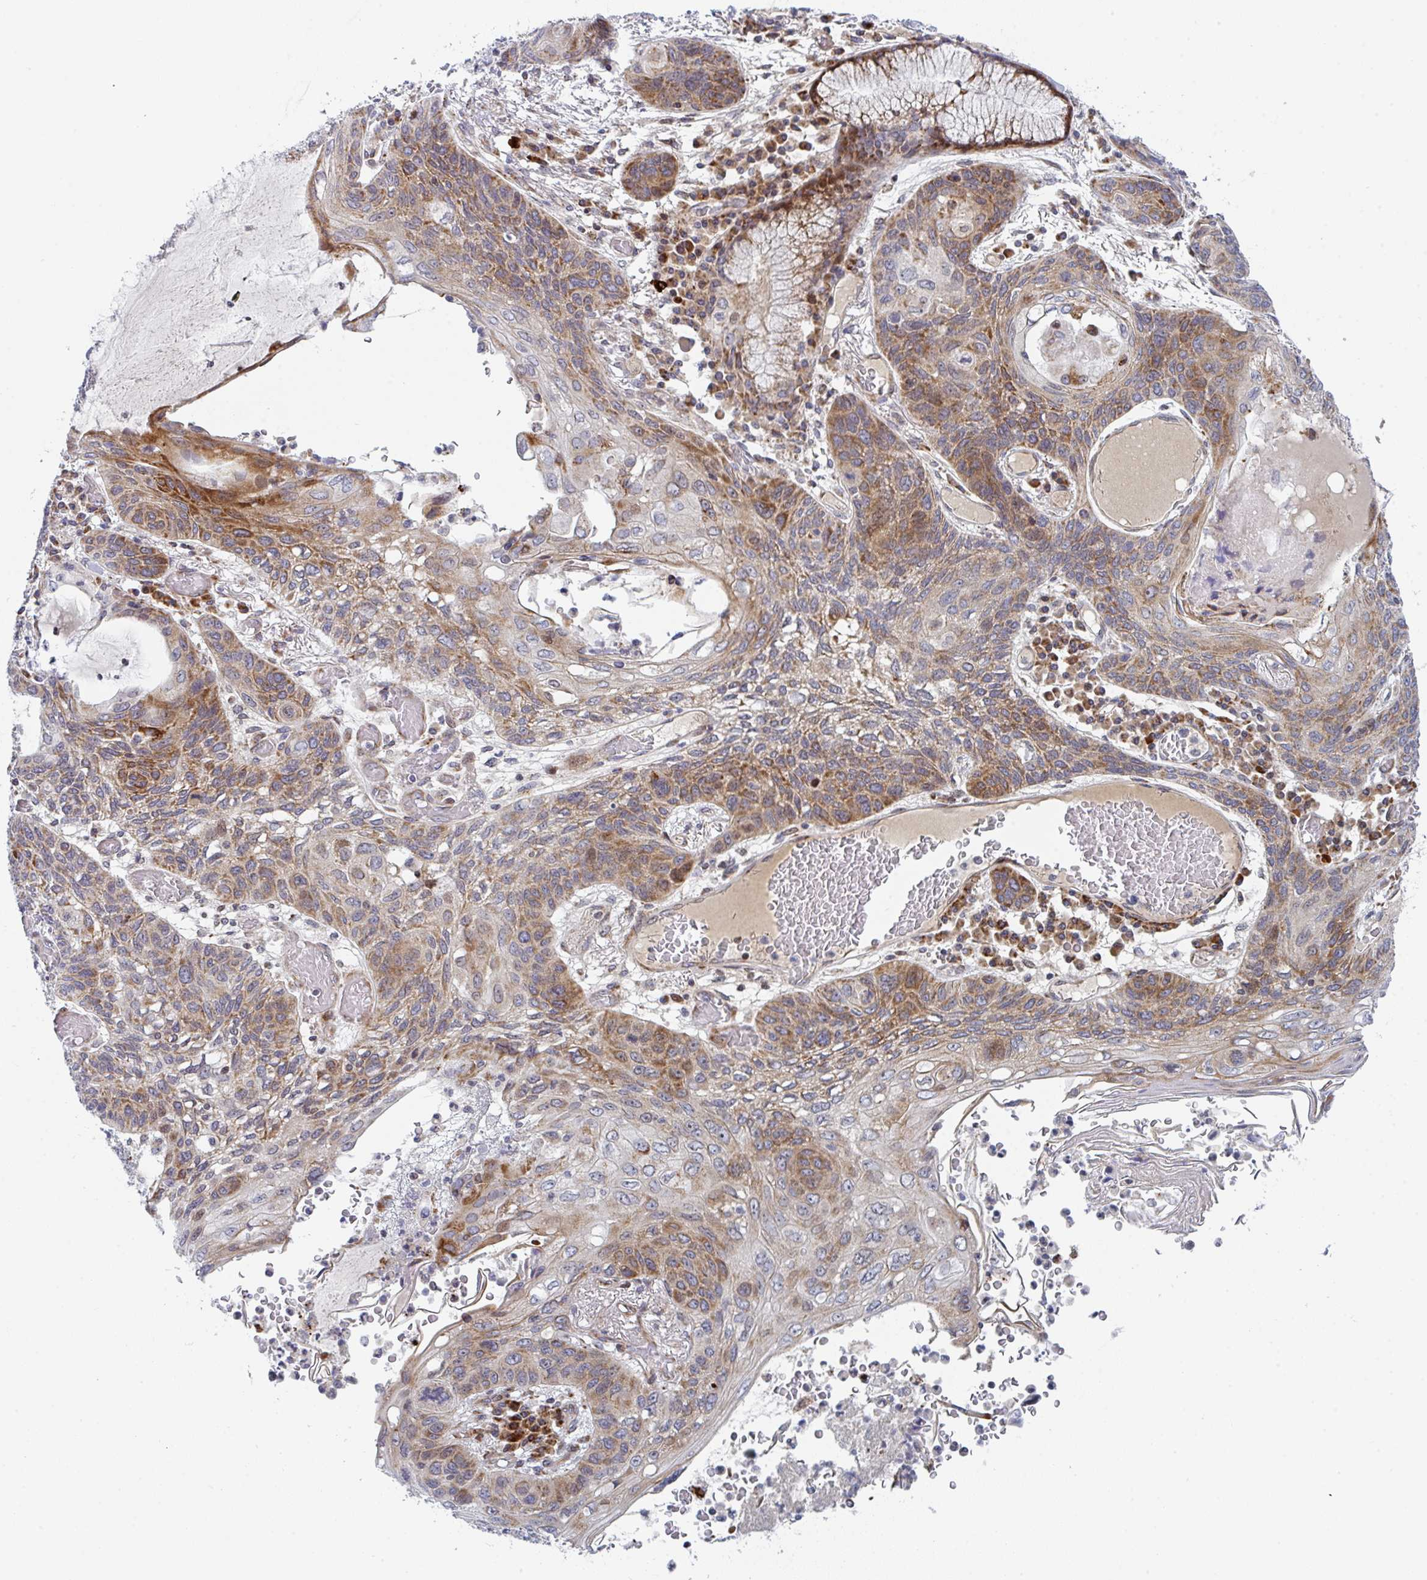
{"staining": {"intensity": "moderate", "quantity": "25%-75%", "location": "cytoplasmic/membranous"}, "tissue": "lung cancer", "cell_type": "Tumor cells", "image_type": "cancer", "snomed": [{"axis": "morphology", "description": "Squamous cell carcinoma, NOS"}, {"axis": "morphology", "description": "Squamous cell carcinoma, metastatic, NOS"}, {"axis": "topography", "description": "Lymph node"}, {"axis": "topography", "description": "Lung"}], "caption": "Immunohistochemical staining of lung cancer displays medium levels of moderate cytoplasmic/membranous protein positivity in about 25%-75% of tumor cells.", "gene": "PRKCH", "patient": {"sex": "male", "age": 41}}